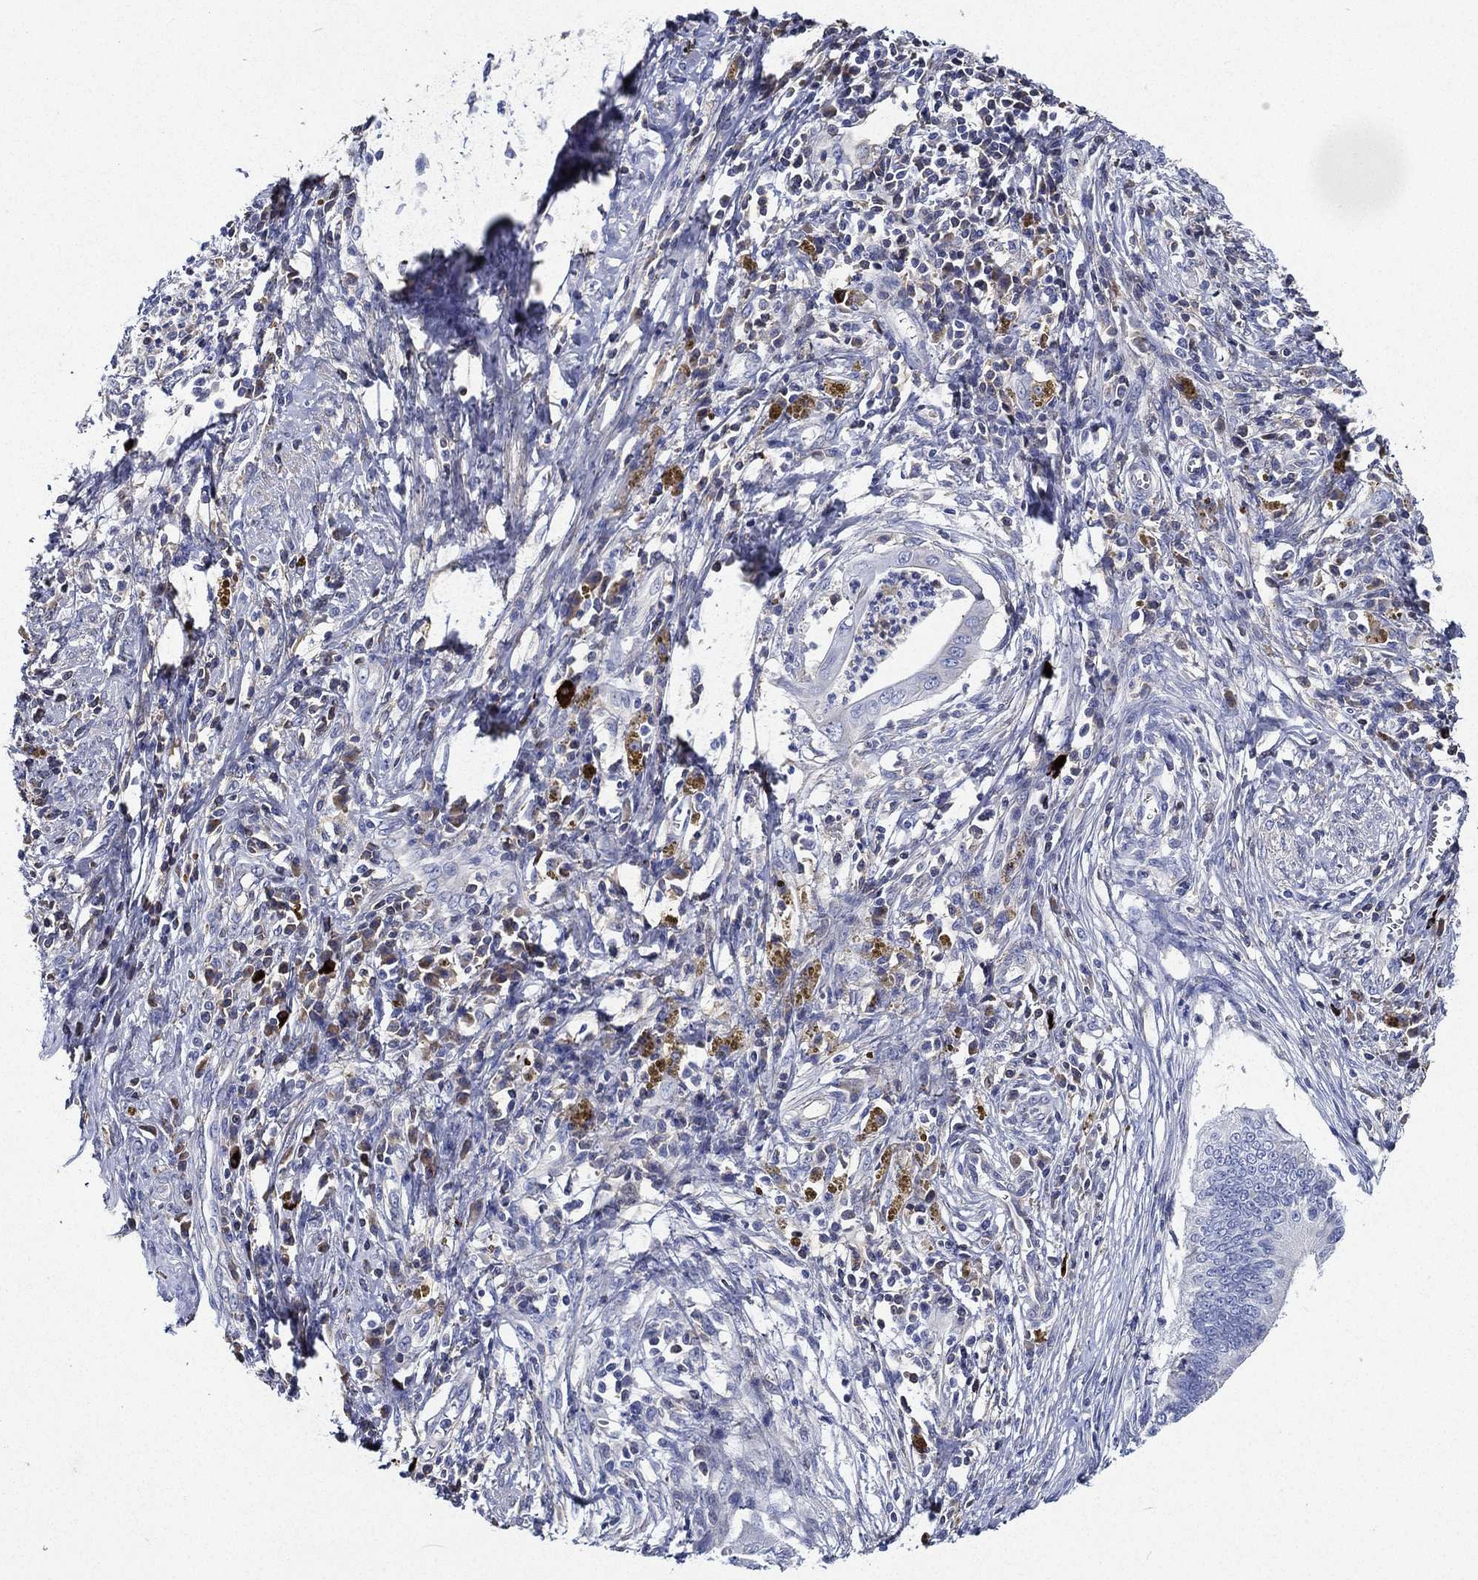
{"staining": {"intensity": "negative", "quantity": "none", "location": "none"}, "tissue": "cervical cancer", "cell_type": "Tumor cells", "image_type": "cancer", "snomed": [{"axis": "morphology", "description": "Adenocarcinoma, NOS"}, {"axis": "topography", "description": "Cervix"}], "caption": "Tumor cells are negative for protein expression in human cervical adenocarcinoma. (DAB (3,3'-diaminobenzidine) immunohistochemistry (IHC) visualized using brightfield microscopy, high magnification).", "gene": "TMPRSS11D", "patient": {"sex": "female", "age": 42}}